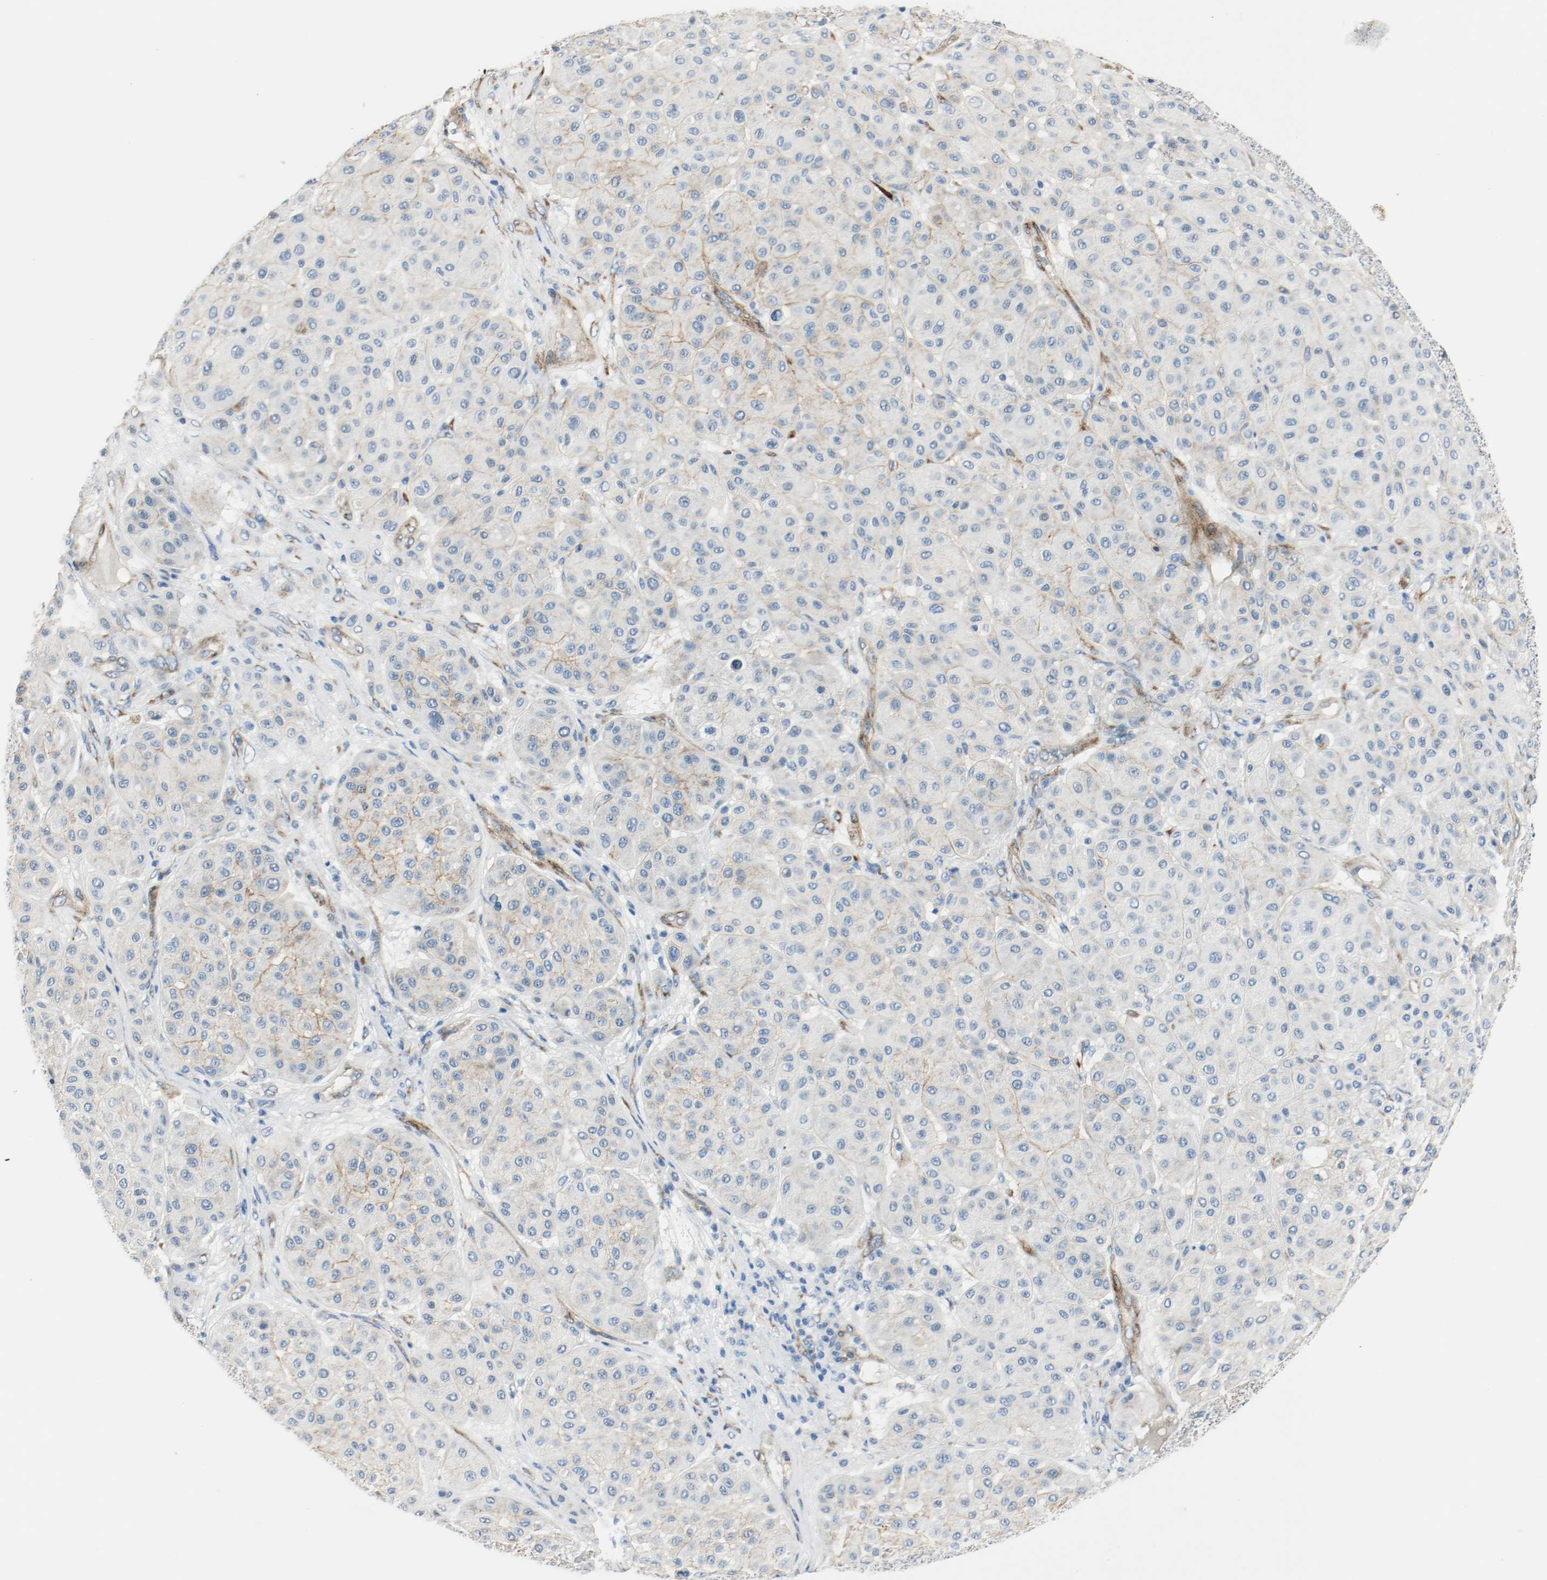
{"staining": {"intensity": "weak", "quantity": "25%-75%", "location": "cytoplasmic/membranous"}, "tissue": "melanoma", "cell_type": "Tumor cells", "image_type": "cancer", "snomed": [{"axis": "morphology", "description": "Normal tissue, NOS"}, {"axis": "morphology", "description": "Malignant melanoma, Metastatic site"}, {"axis": "topography", "description": "Skin"}], "caption": "Immunohistochemistry (DAB (3,3'-diaminobenzidine)) staining of melanoma reveals weak cytoplasmic/membranous protein expression in approximately 25%-75% of tumor cells.", "gene": "LAMB1", "patient": {"sex": "male", "age": 41}}